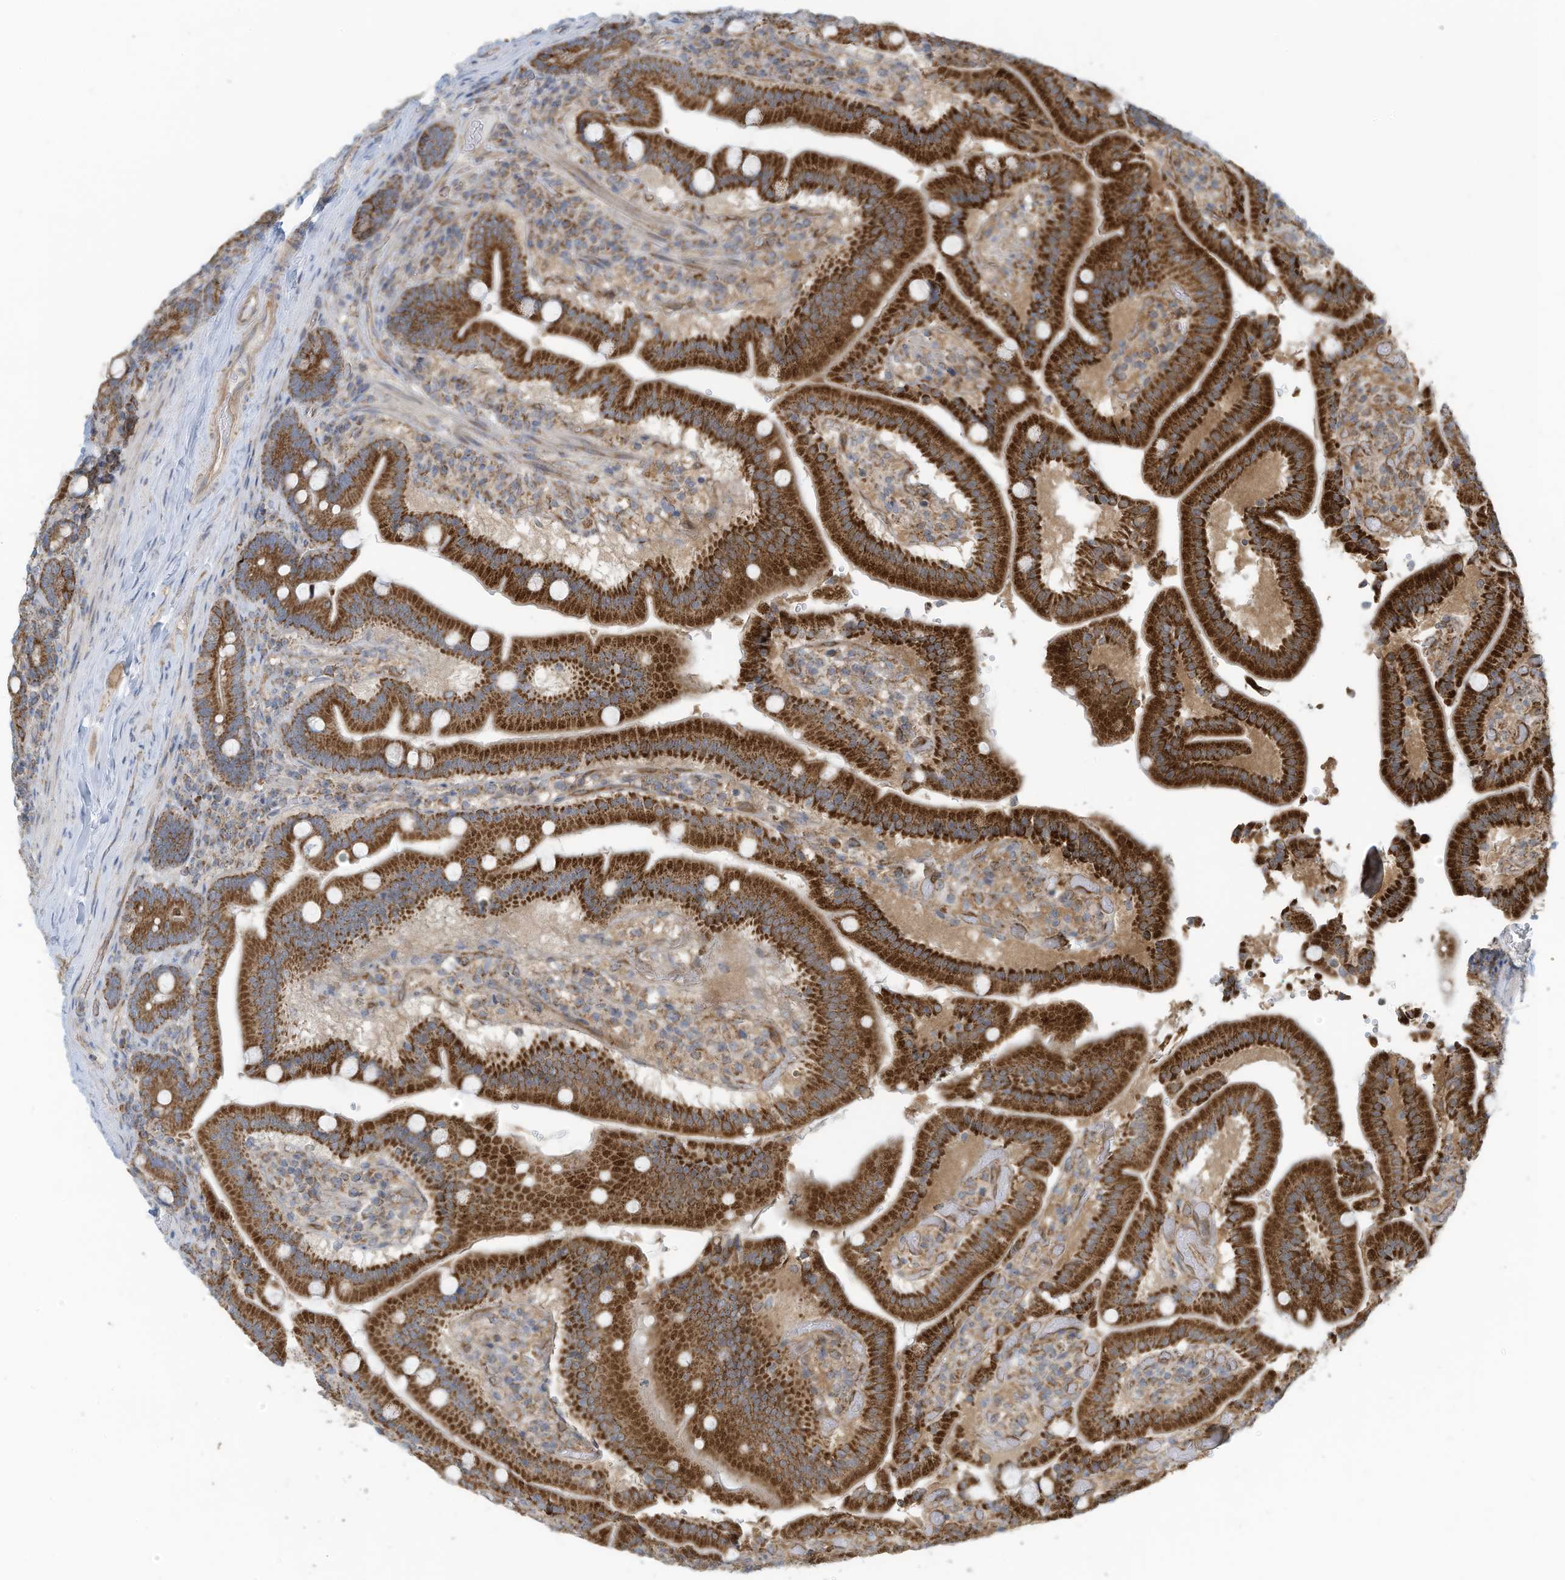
{"staining": {"intensity": "moderate", "quantity": ">75%", "location": "cytoplasmic/membranous"}, "tissue": "duodenum", "cell_type": "Glandular cells", "image_type": "normal", "snomed": [{"axis": "morphology", "description": "Normal tissue, NOS"}, {"axis": "topography", "description": "Duodenum"}], "caption": "Immunohistochemistry (DAB) staining of unremarkable duodenum exhibits moderate cytoplasmic/membranous protein staining in about >75% of glandular cells. (DAB (3,3'-diaminobenzidine) = brown stain, brightfield microscopy at high magnification).", "gene": "METTL6", "patient": {"sex": "female", "age": 62}}